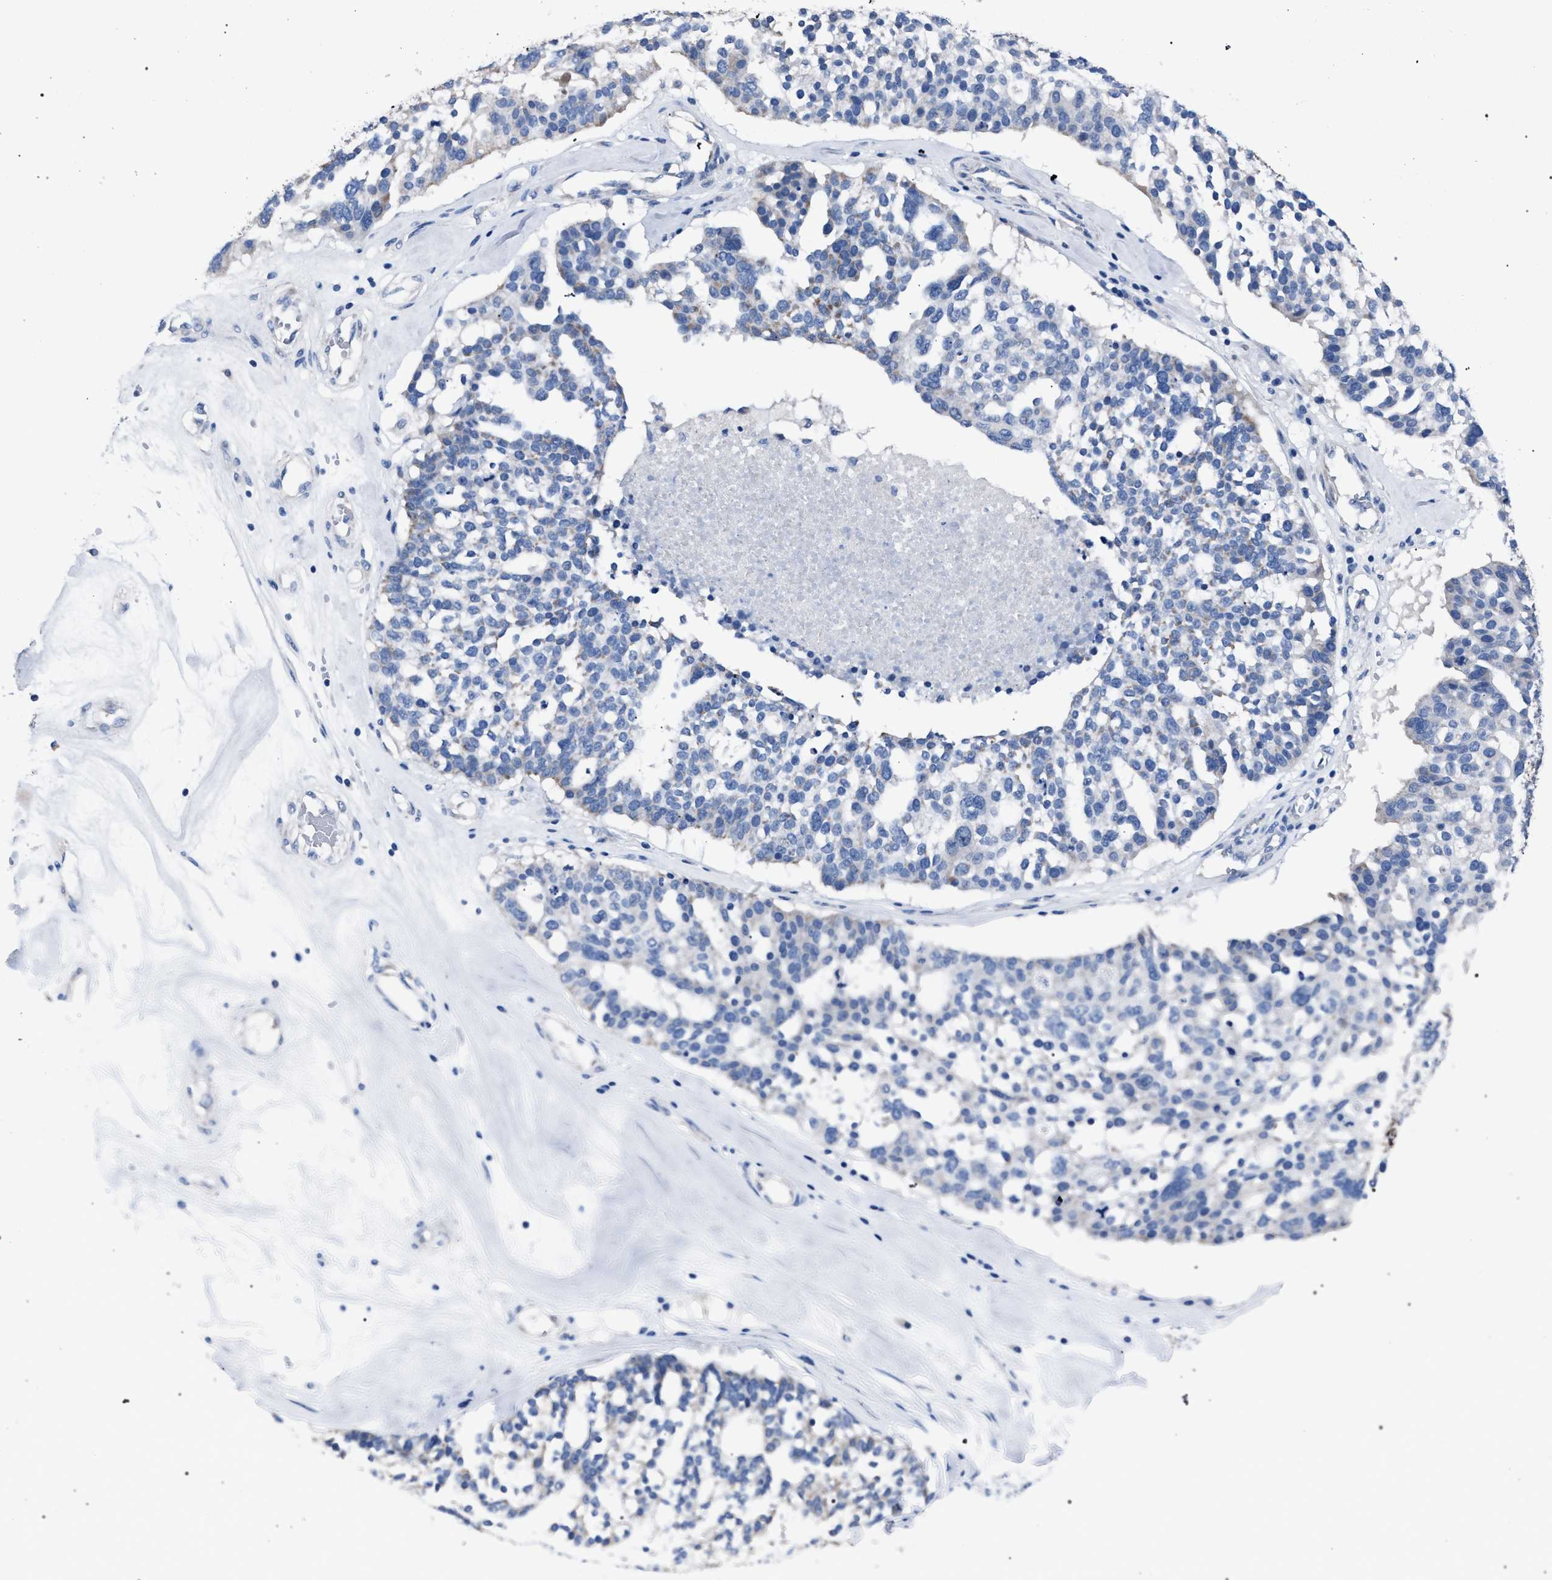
{"staining": {"intensity": "negative", "quantity": "none", "location": "none"}, "tissue": "ovarian cancer", "cell_type": "Tumor cells", "image_type": "cancer", "snomed": [{"axis": "morphology", "description": "Cystadenocarcinoma, serous, NOS"}, {"axis": "topography", "description": "Ovary"}], "caption": "Histopathology image shows no protein expression in tumor cells of ovarian cancer (serous cystadenocarcinoma) tissue.", "gene": "CRYZ", "patient": {"sex": "female", "age": 59}}